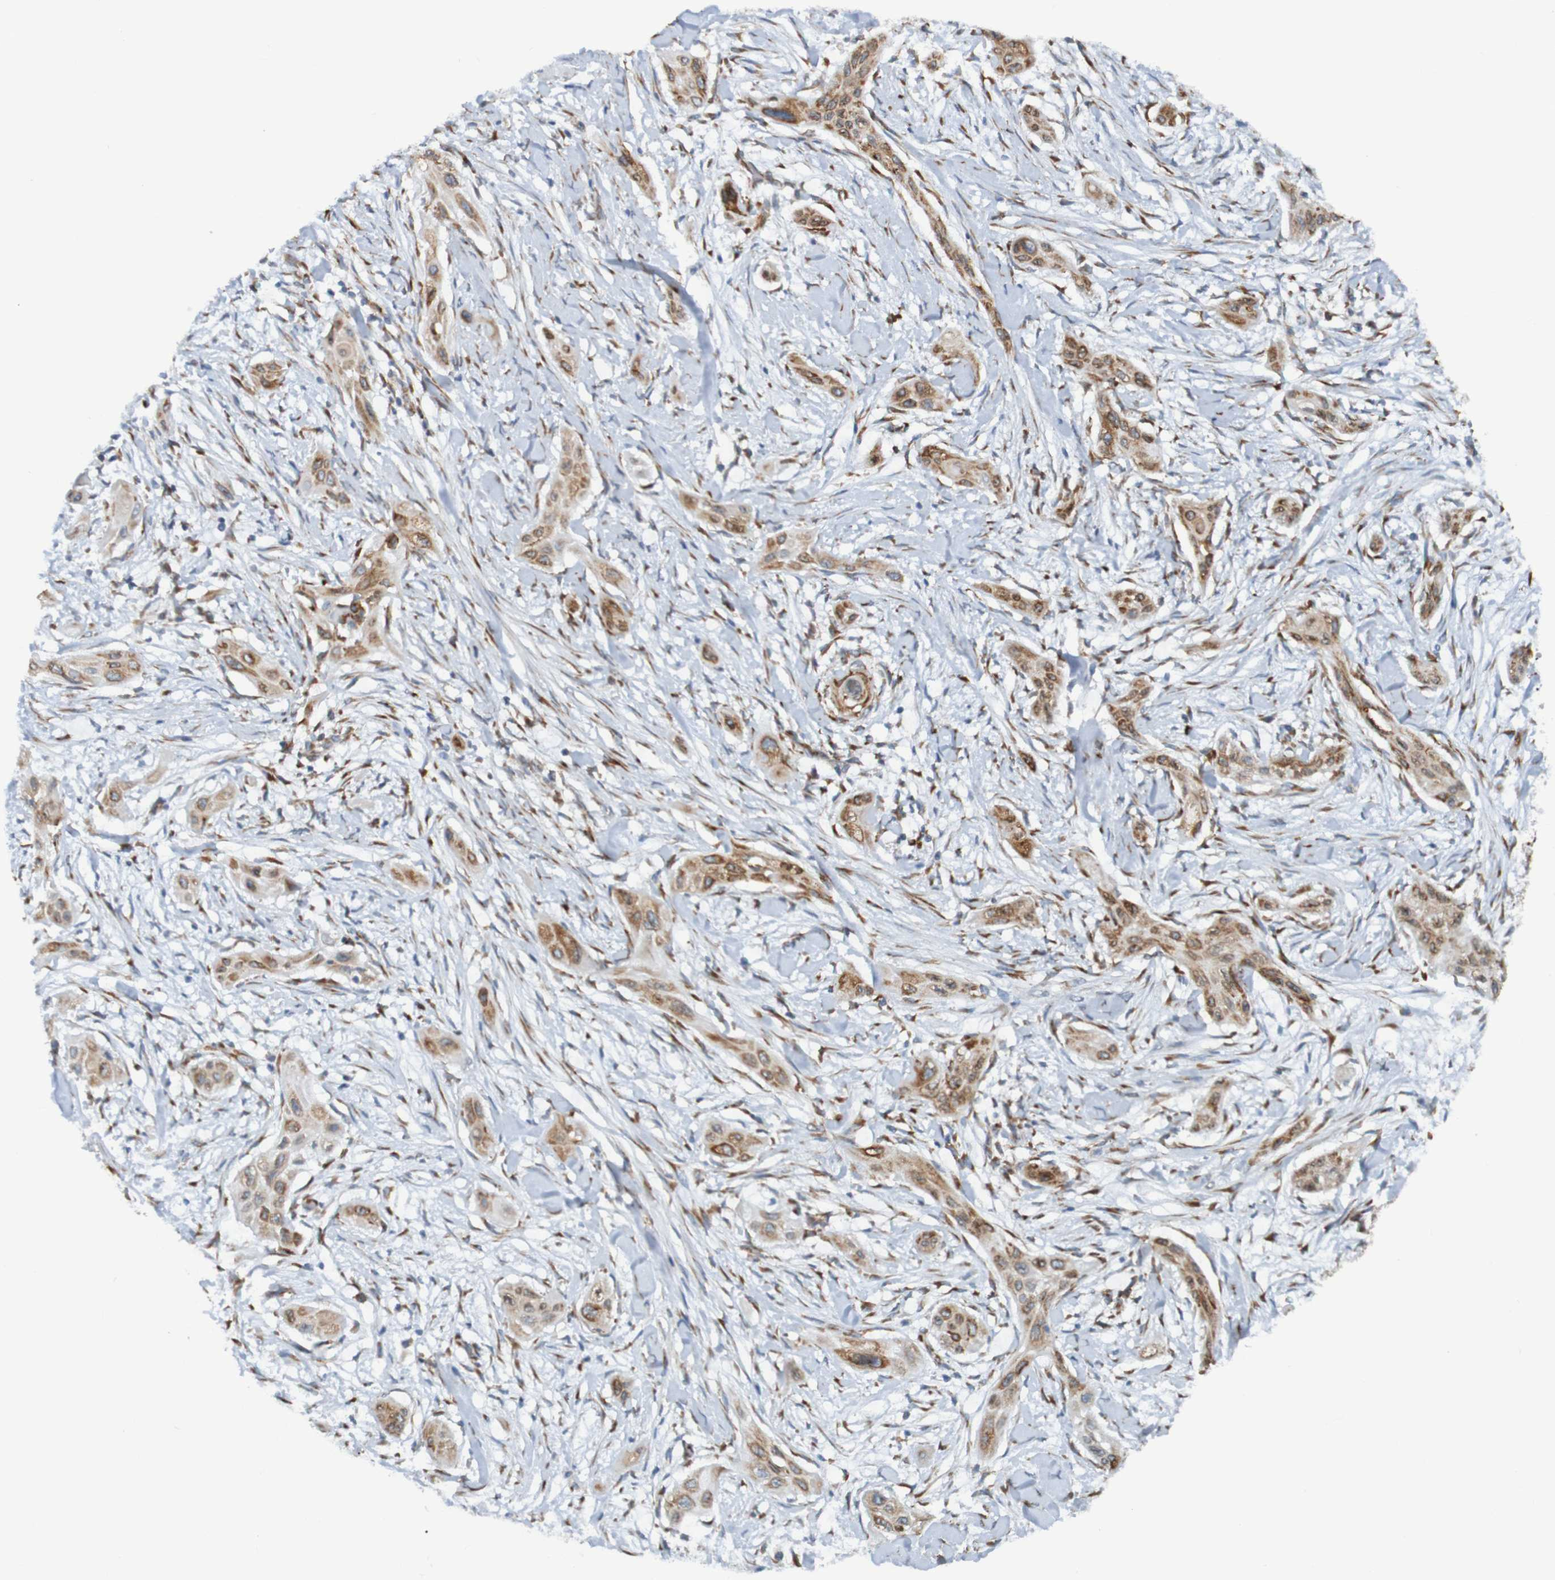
{"staining": {"intensity": "weak", "quantity": ">75%", "location": "cytoplasmic/membranous"}, "tissue": "lung cancer", "cell_type": "Tumor cells", "image_type": "cancer", "snomed": [{"axis": "morphology", "description": "Squamous cell carcinoma, NOS"}, {"axis": "topography", "description": "Lung"}], "caption": "IHC of squamous cell carcinoma (lung) exhibits low levels of weak cytoplasmic/membranous positivity in approximately >75% of tumor cells.", "gene": "SSR1", "patient": {"sex": "female", "age": 47}}